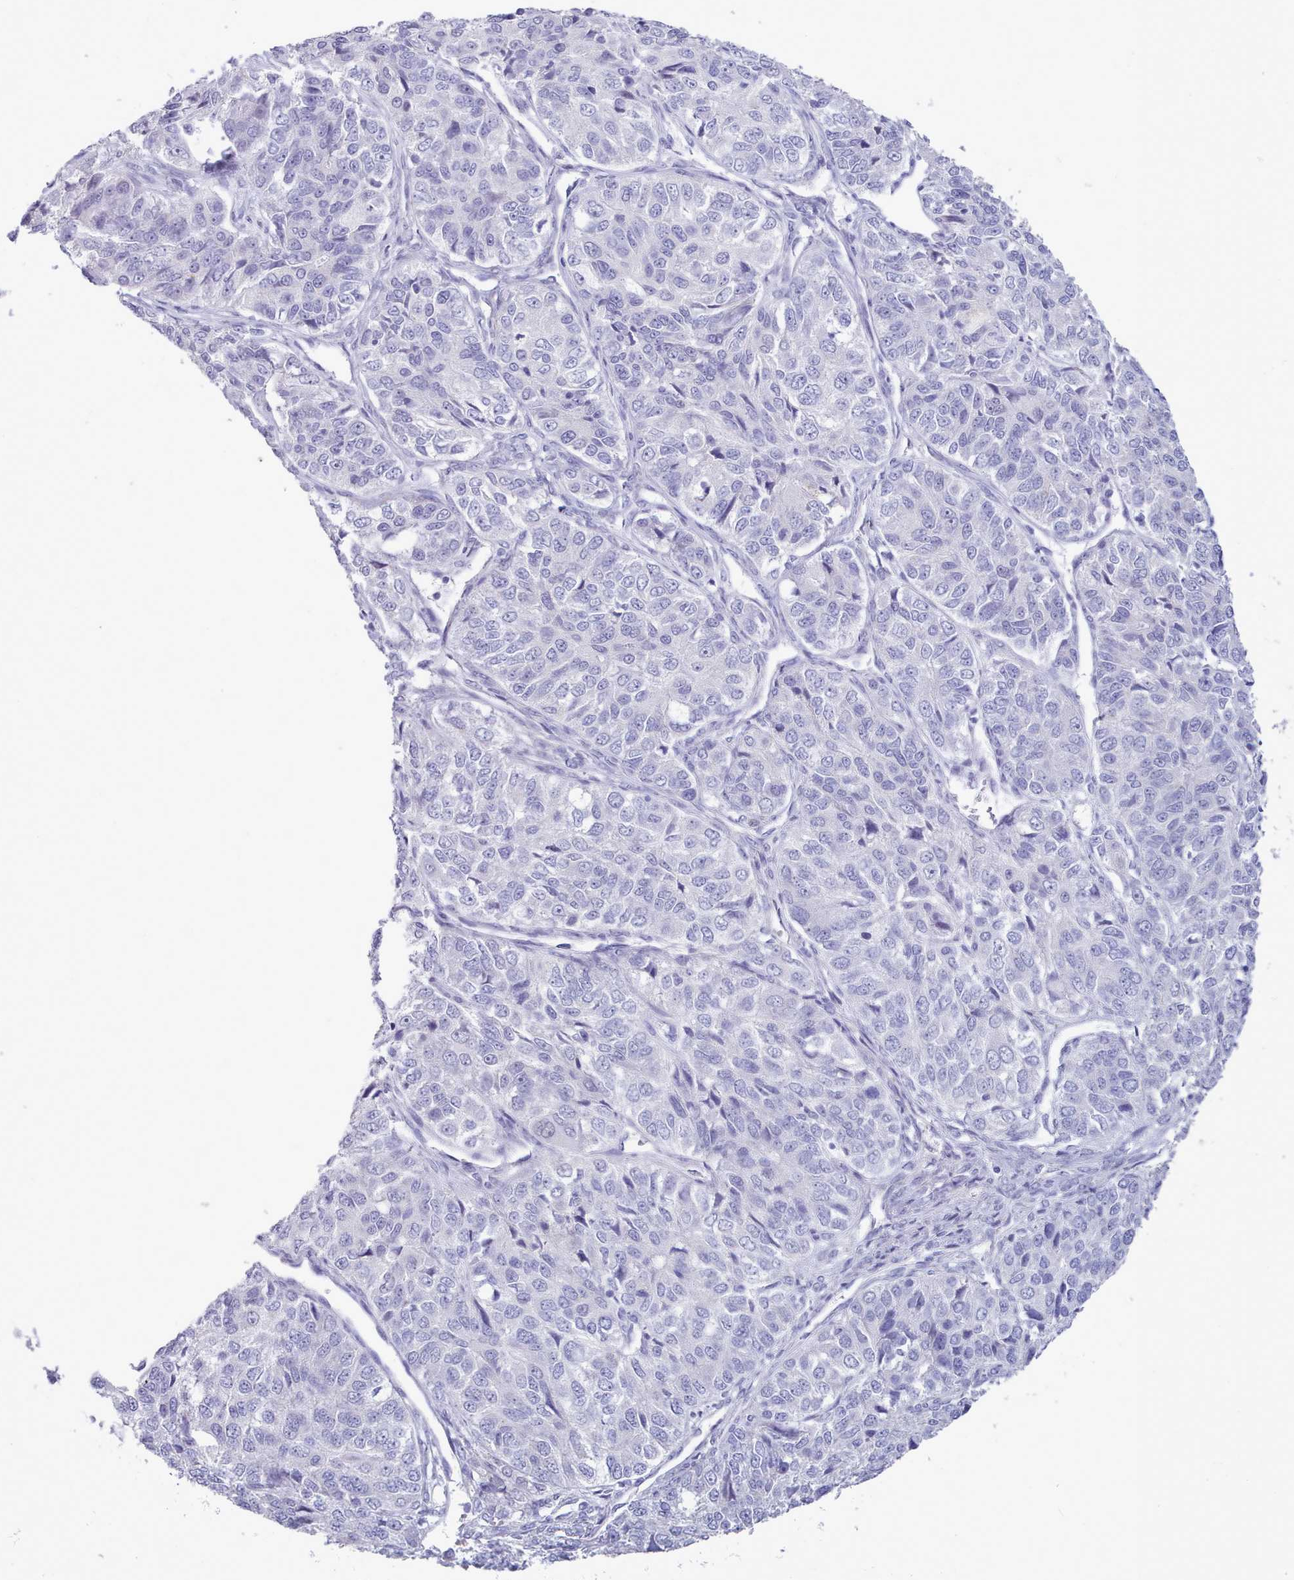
{"staining": {"intensity": "negative", "quantity": "none", "location": "none"}, "tissue": "ovarian cancer", "cell_type": "Tumor cells", "image_type": "cancer", "snomed": [{"axis": "morphology", "description": "Carcinoma, endometroid"}, {"axis": "topography", "description": "Ovary"}], "caption": "A micrograph of ovarian endometroid carcinoma stained for a protein exhibits no brown staining in tumor cells.", "gene": "TMEM253", "patient": {"sex": "female", "age": 51}}